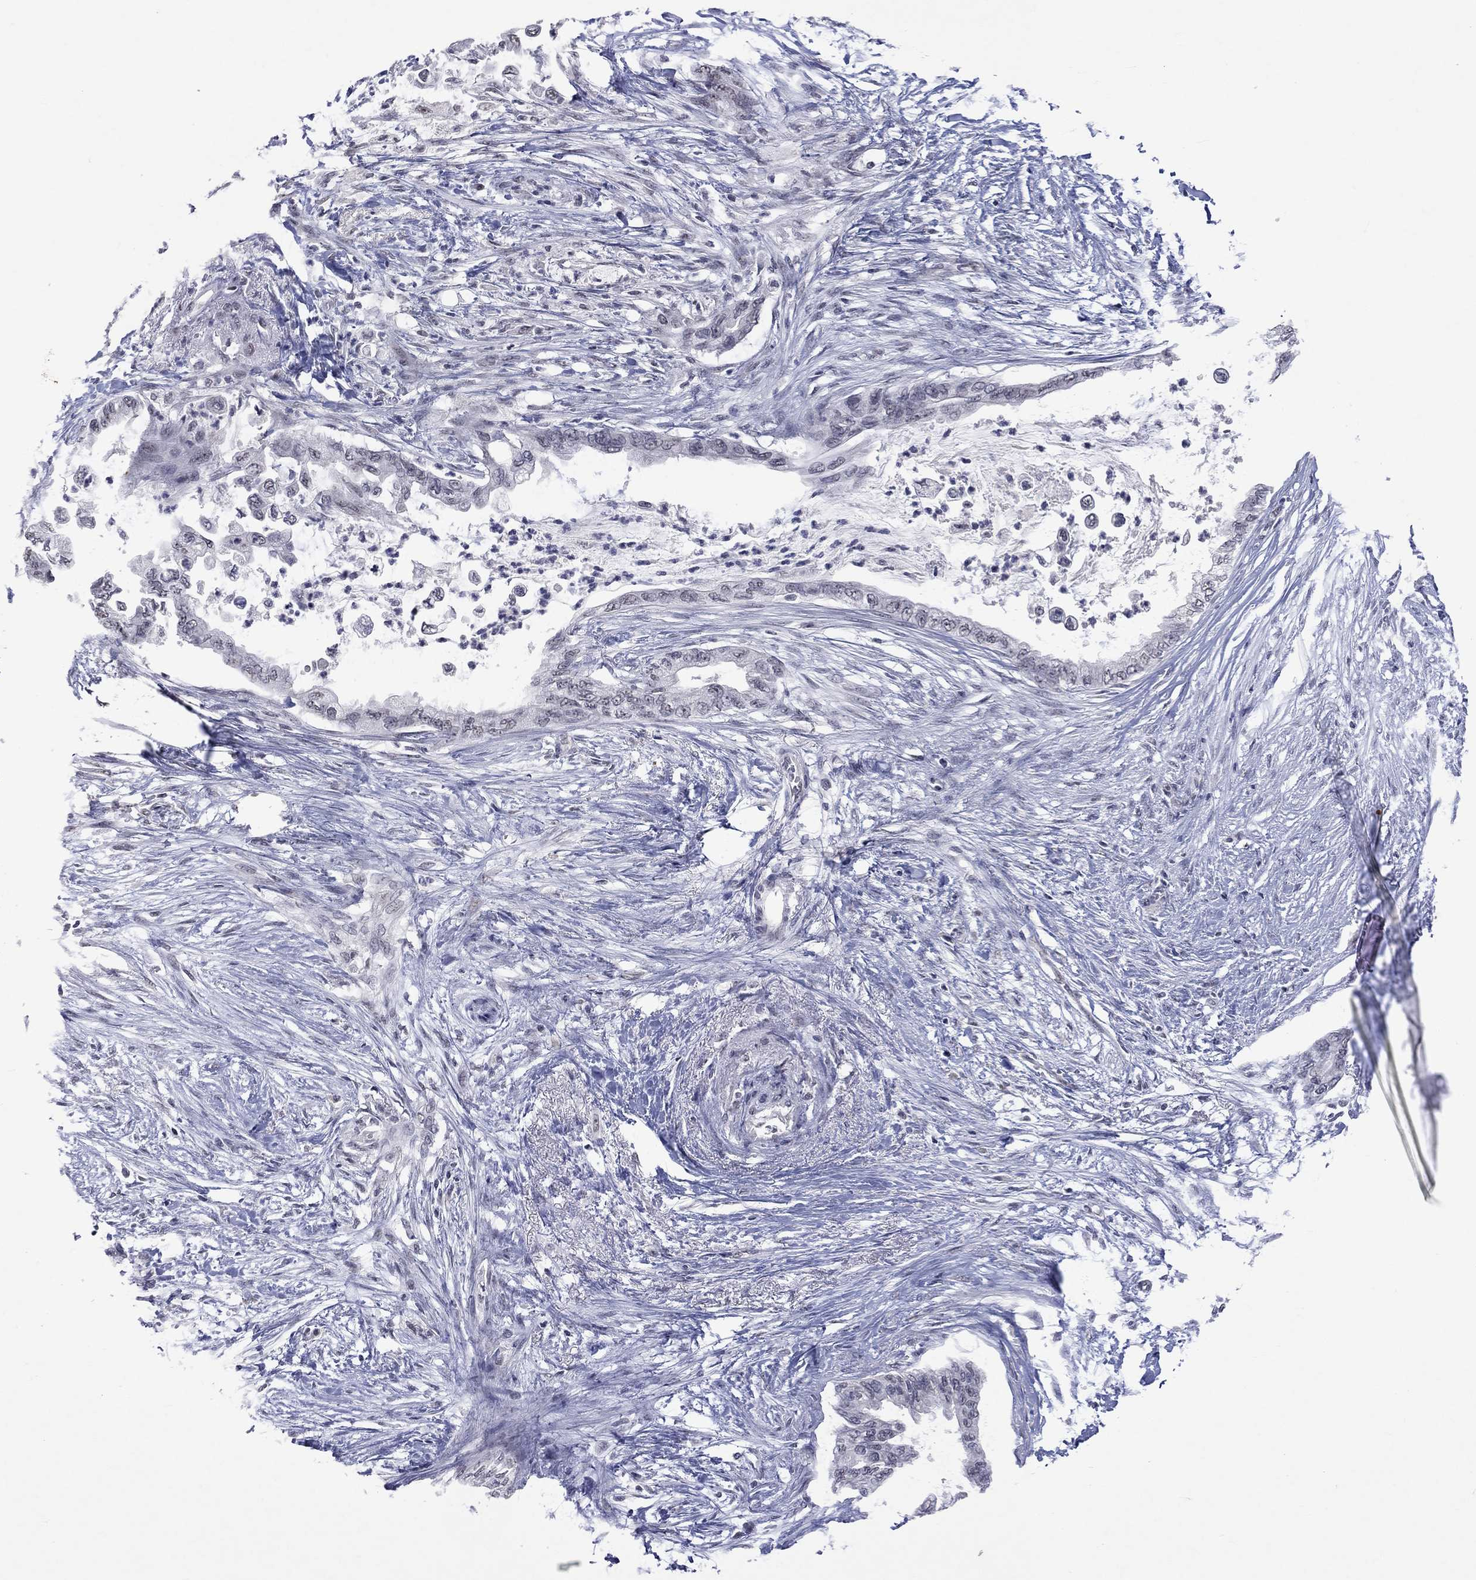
{"staining": {"intensity": "negative", "quantity": "none", "location": "none"}, "tissue": "pancreatic cancer", "cell_type": "Tumor cells", "image_type": "cancer", "snomed": [{"axis": "morphology", "description": "Normal tissue, NOS"}, {"axis": "morphology", "description": "Adenocarcinoma, NOS"}, {"axis": "topography", "description": "Pancreas"}, {"axis": "topography", "description": "Duodenum"}], "caption": "Immunohistochemistry of human adenocarcinoma (pancreatic) shows no staining in tumor cells. Nuclei are stained in blue.", "gene": "TMEM143", "patient": {"sex": "female", "age": 60}}